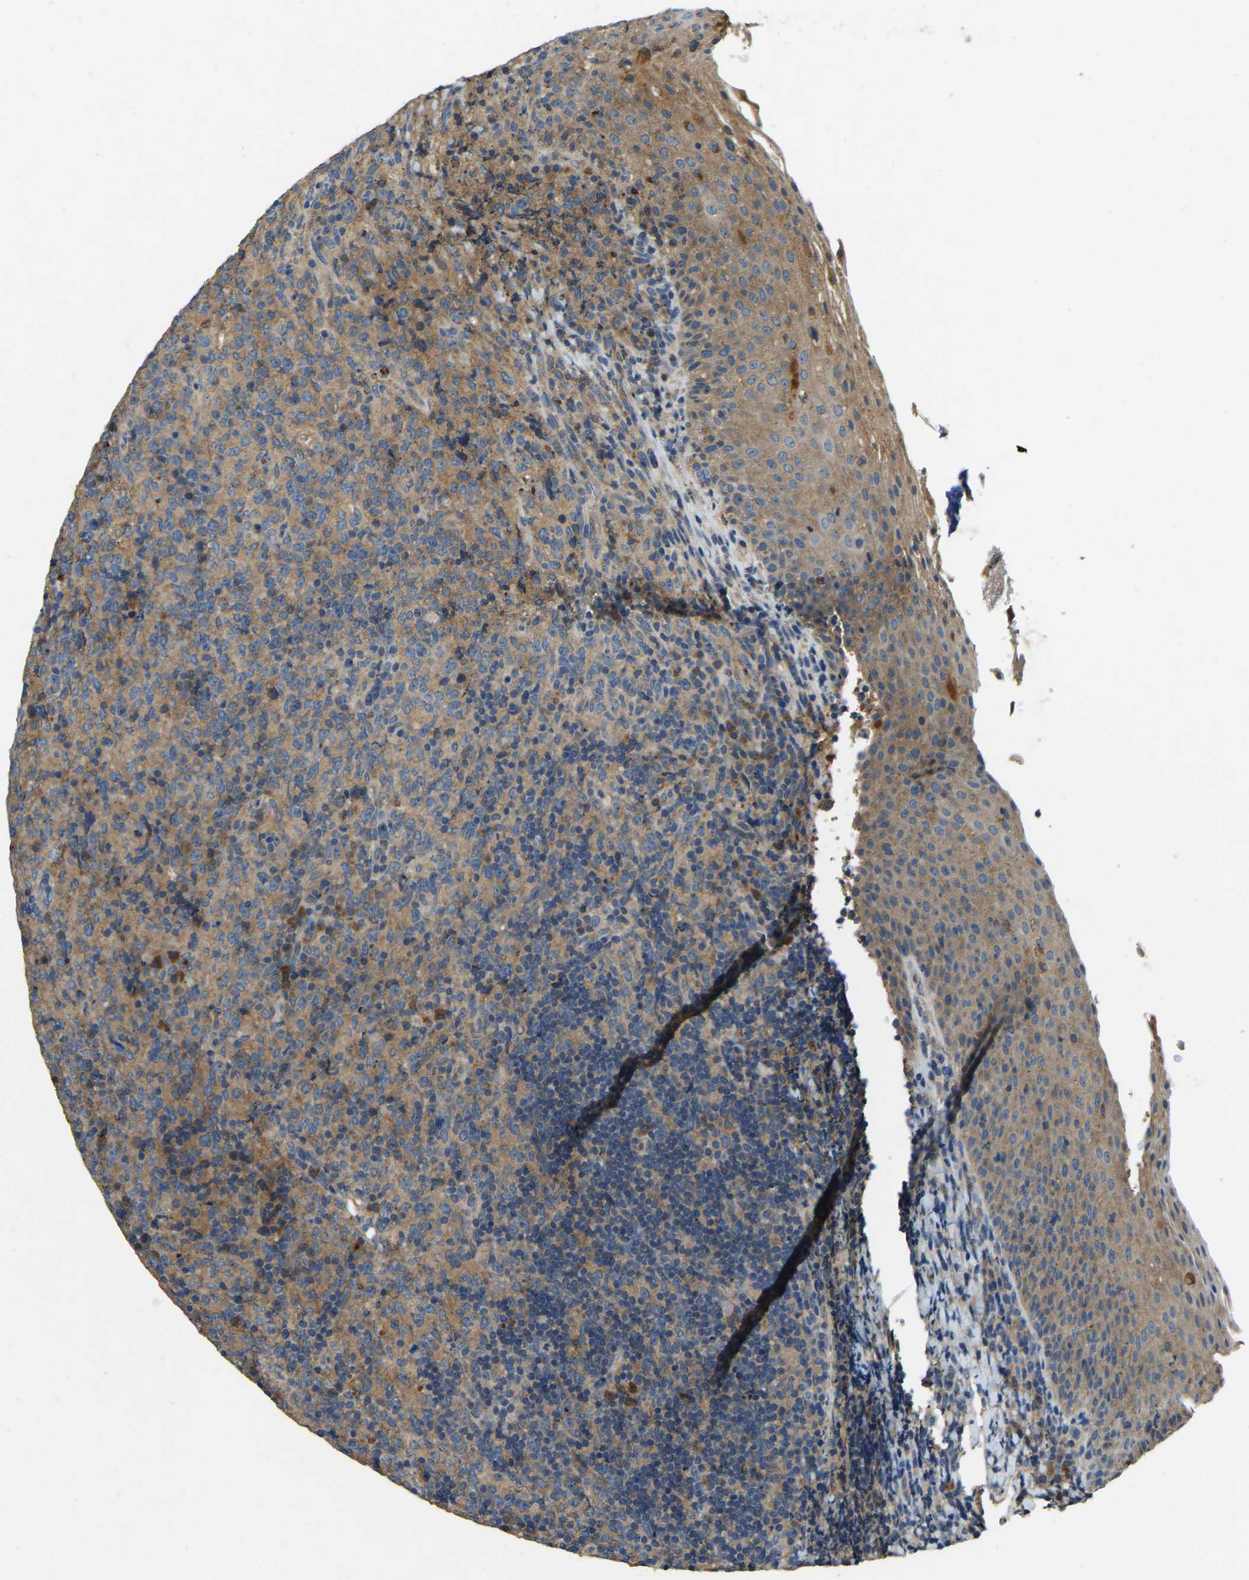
{"staining": {"intensity": "weak", "quantity": "25%-75%", "location": "cytoplasmic/membranous"}, "tissue": "lymphoma", "cell_type": "Tumor cells", "image_type": "cancer", "snomed": [{"axis": "morphology", "description": "Malignant lymphoma, non-Hodgkin's type, High grade"}, {"axis": "topography", "description": "Tonsil"}], "caption": "Lymphoma stained with a protein marker exhibits weak staining in tumor cells.", "gene": "ATP8B1", "patient": {"sex": "female", "age": 36}}